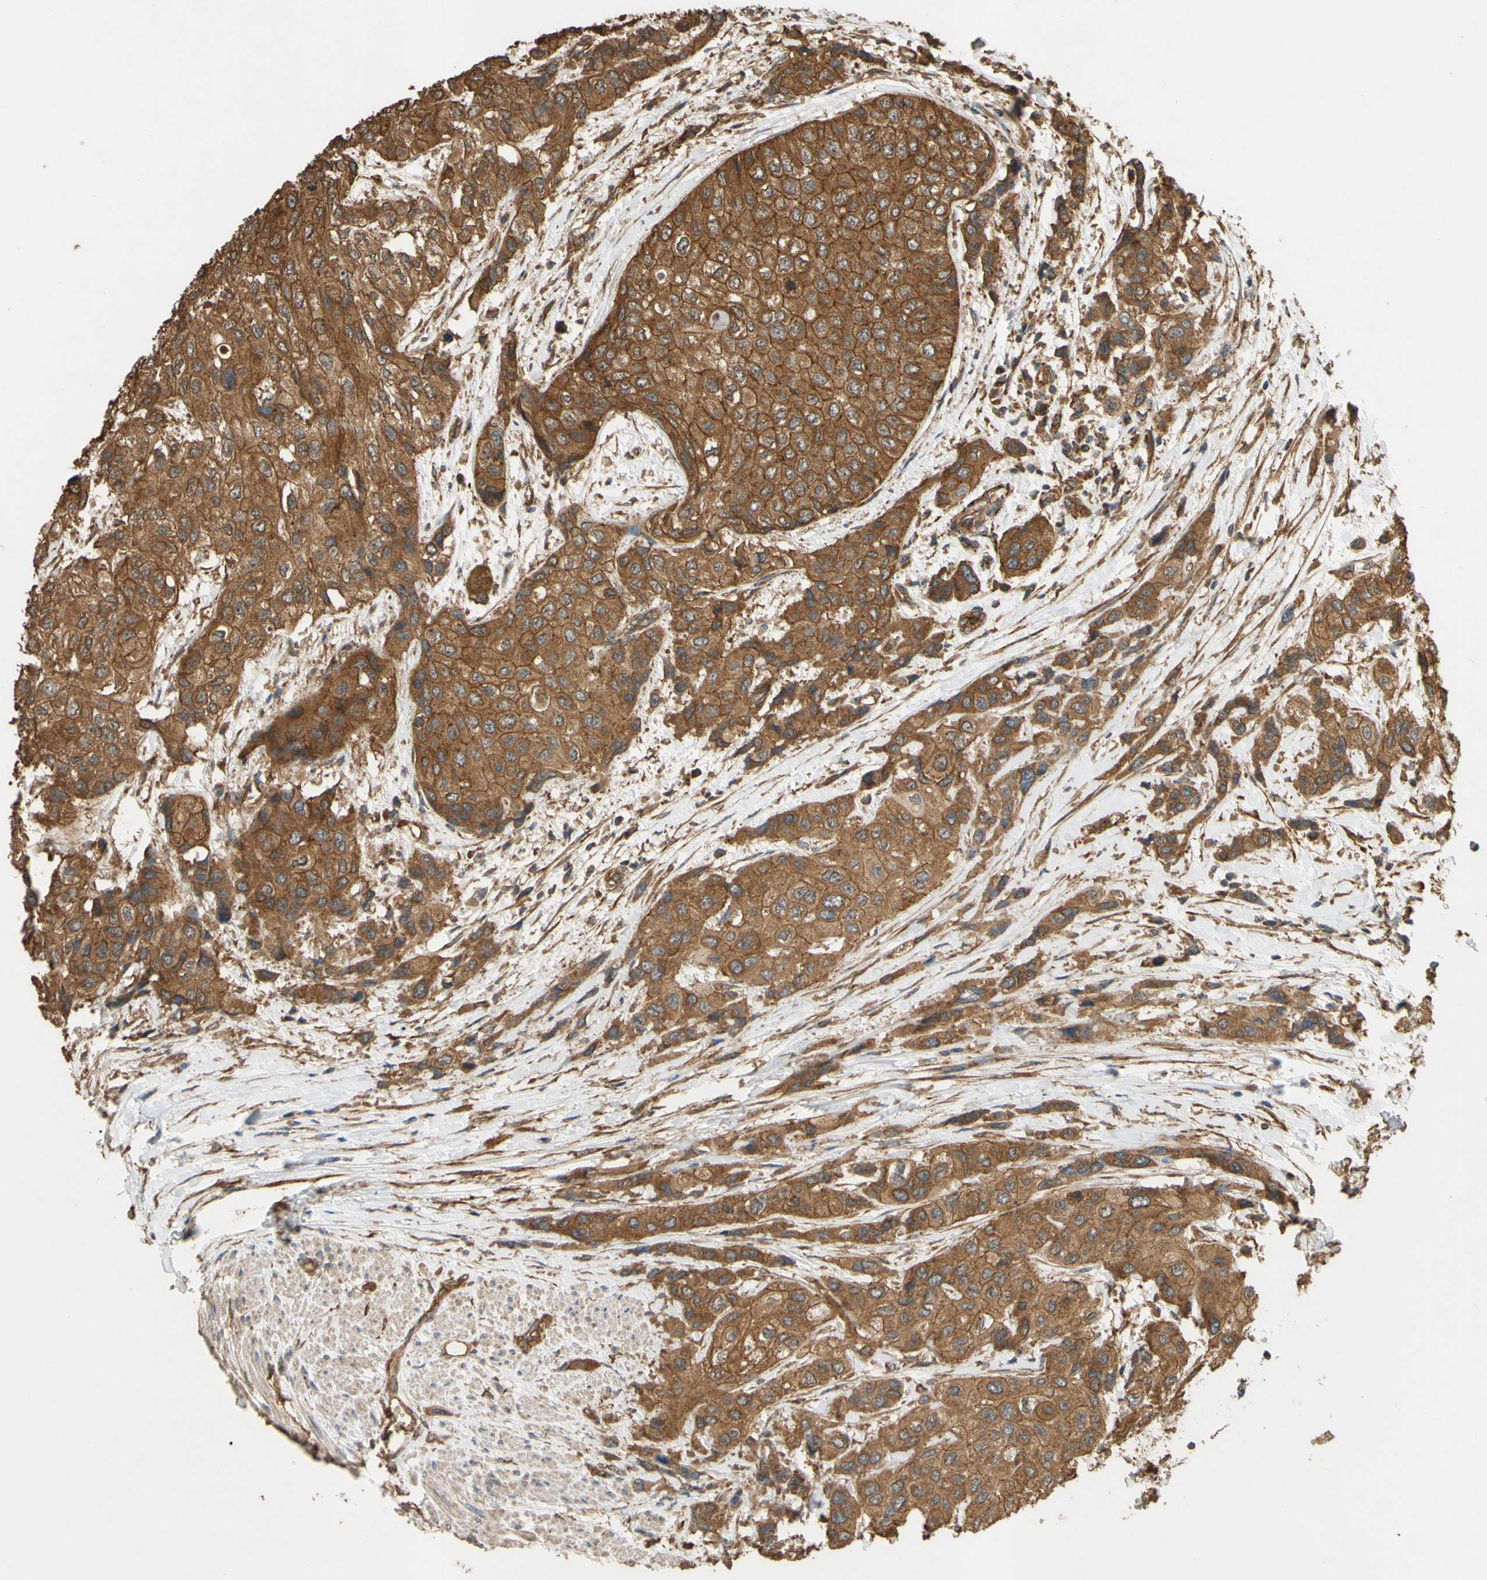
{"staining": {"intensity": "moderate", "quantity": ">75%", "location": "cytoplasmic/membranous"}, "tissue": "urothelial cancer", "cell_type": "Tumor cells", "image_type": "cancer", "snomed": [{"axis": "morphology", "description": "Urothelial carcinoma, High grade"}, {"axis": "topography", "description": "Urinary bladder"}], "caption": "A brown stain labels moderate cytoplasmic/membranous expression of a protein in human urothelial cancer tumor cells. The staining is performed using DAB brown chromogen to label protein expression. The nuclei are counter-stained blue using hematoxylin.", "gene": "CTTN", "patient": {"sex": "female", "age": 56}}